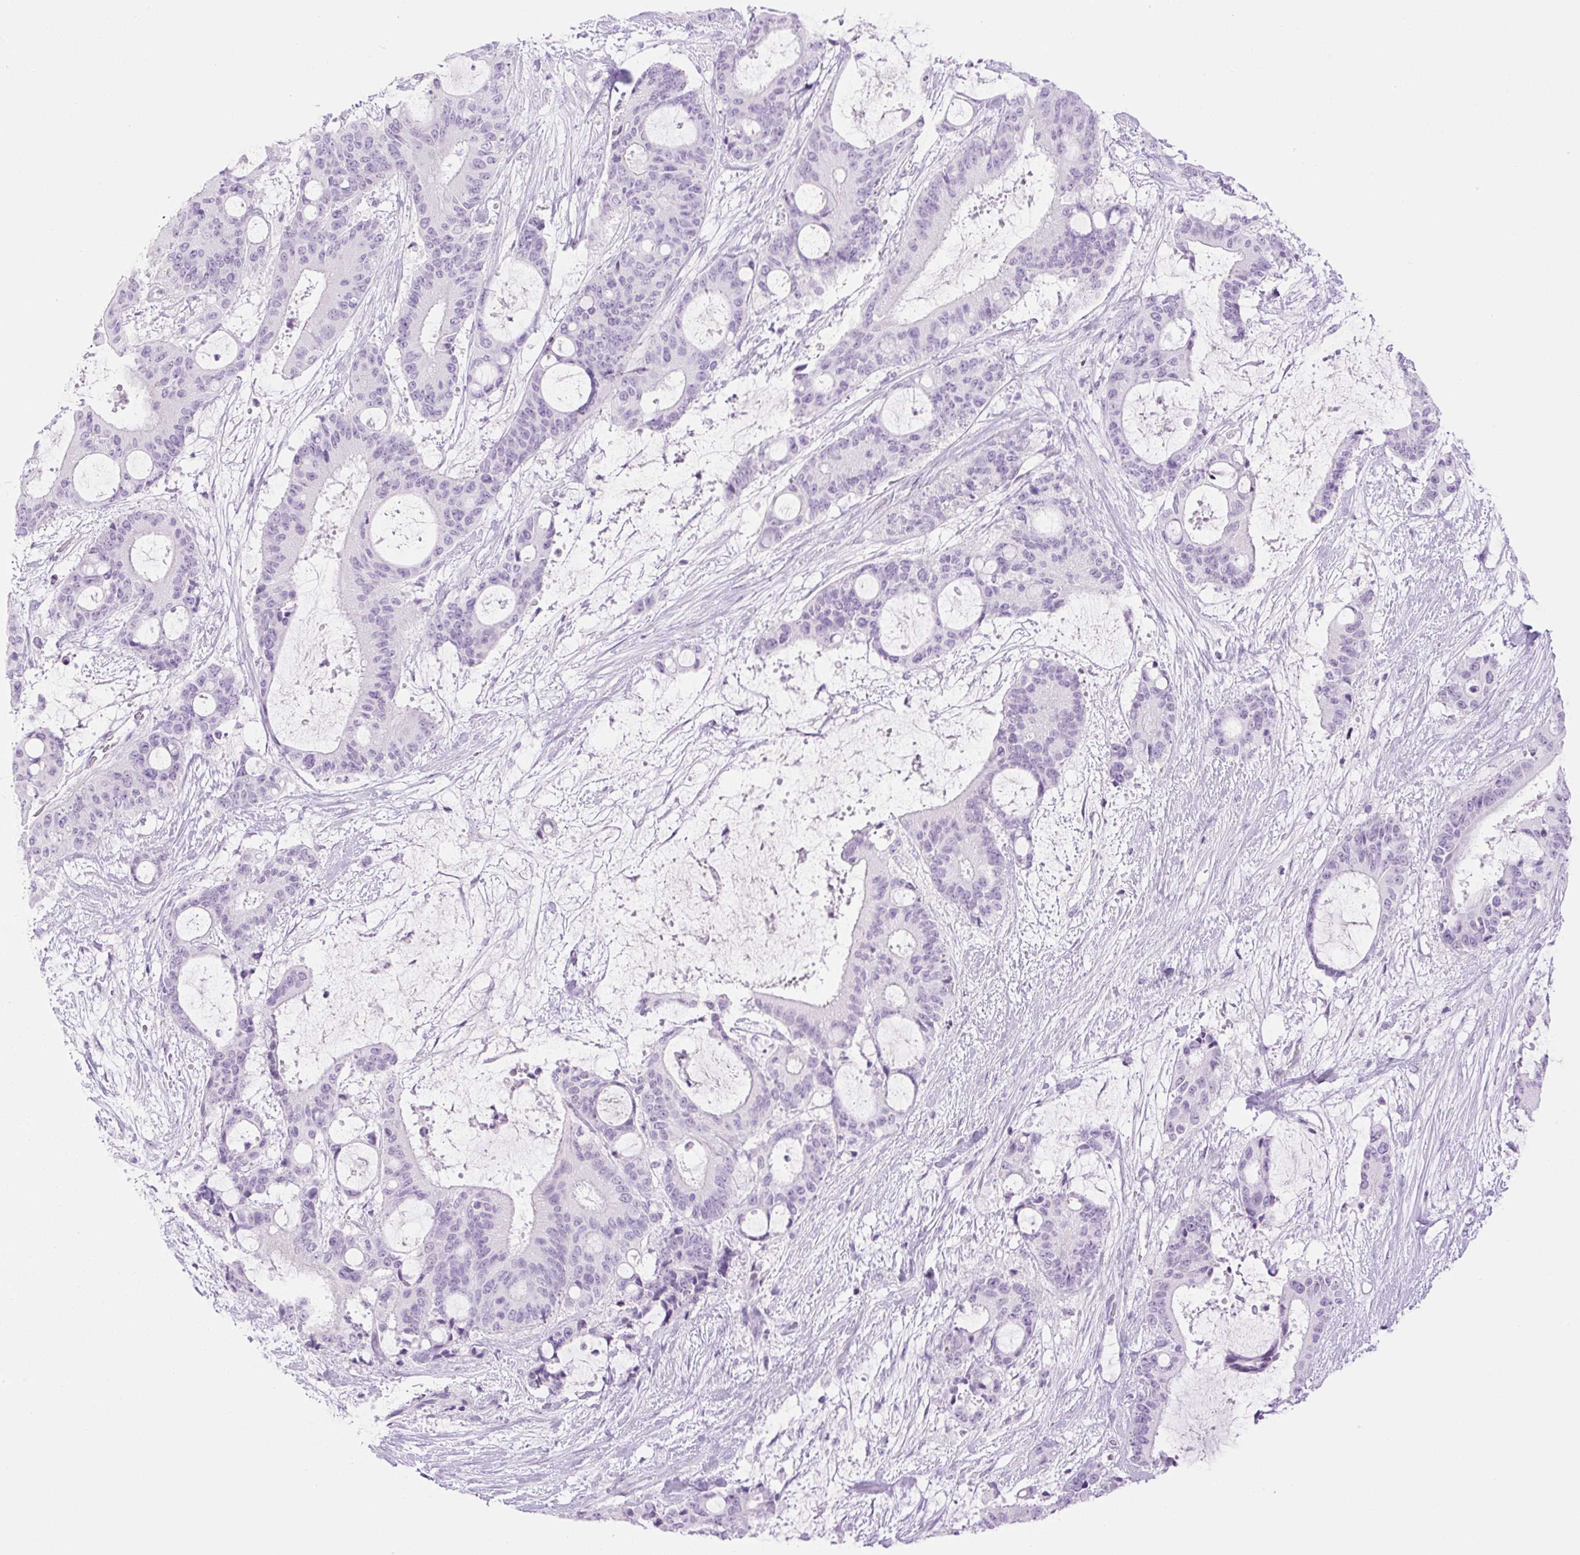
{"staining": {"intensity": "negative", "quantity": "none", "location": "none"}, "tissue": "liver cancer", "cell_type": "Tumor cells", "image_type": "cancer", "snomed": [{"axis": "morphology", "description": "Normal tissue, NOS"}, {"axis": "morphology", "description": "Cholangiocarcinoma"}, {"axis": "topography", "description": "Liver"}, {"axis": "topography", "description": "Peripheral nerve tissue"}], "caption": "IHC histopathology image of neoplastic tissue: human cholangiocarcinoma (liver) stained with DAB displays no significant protein positivity in tumor cells.", "gene": "SP140L", "patient": {"sex": "female", "age": 73}}